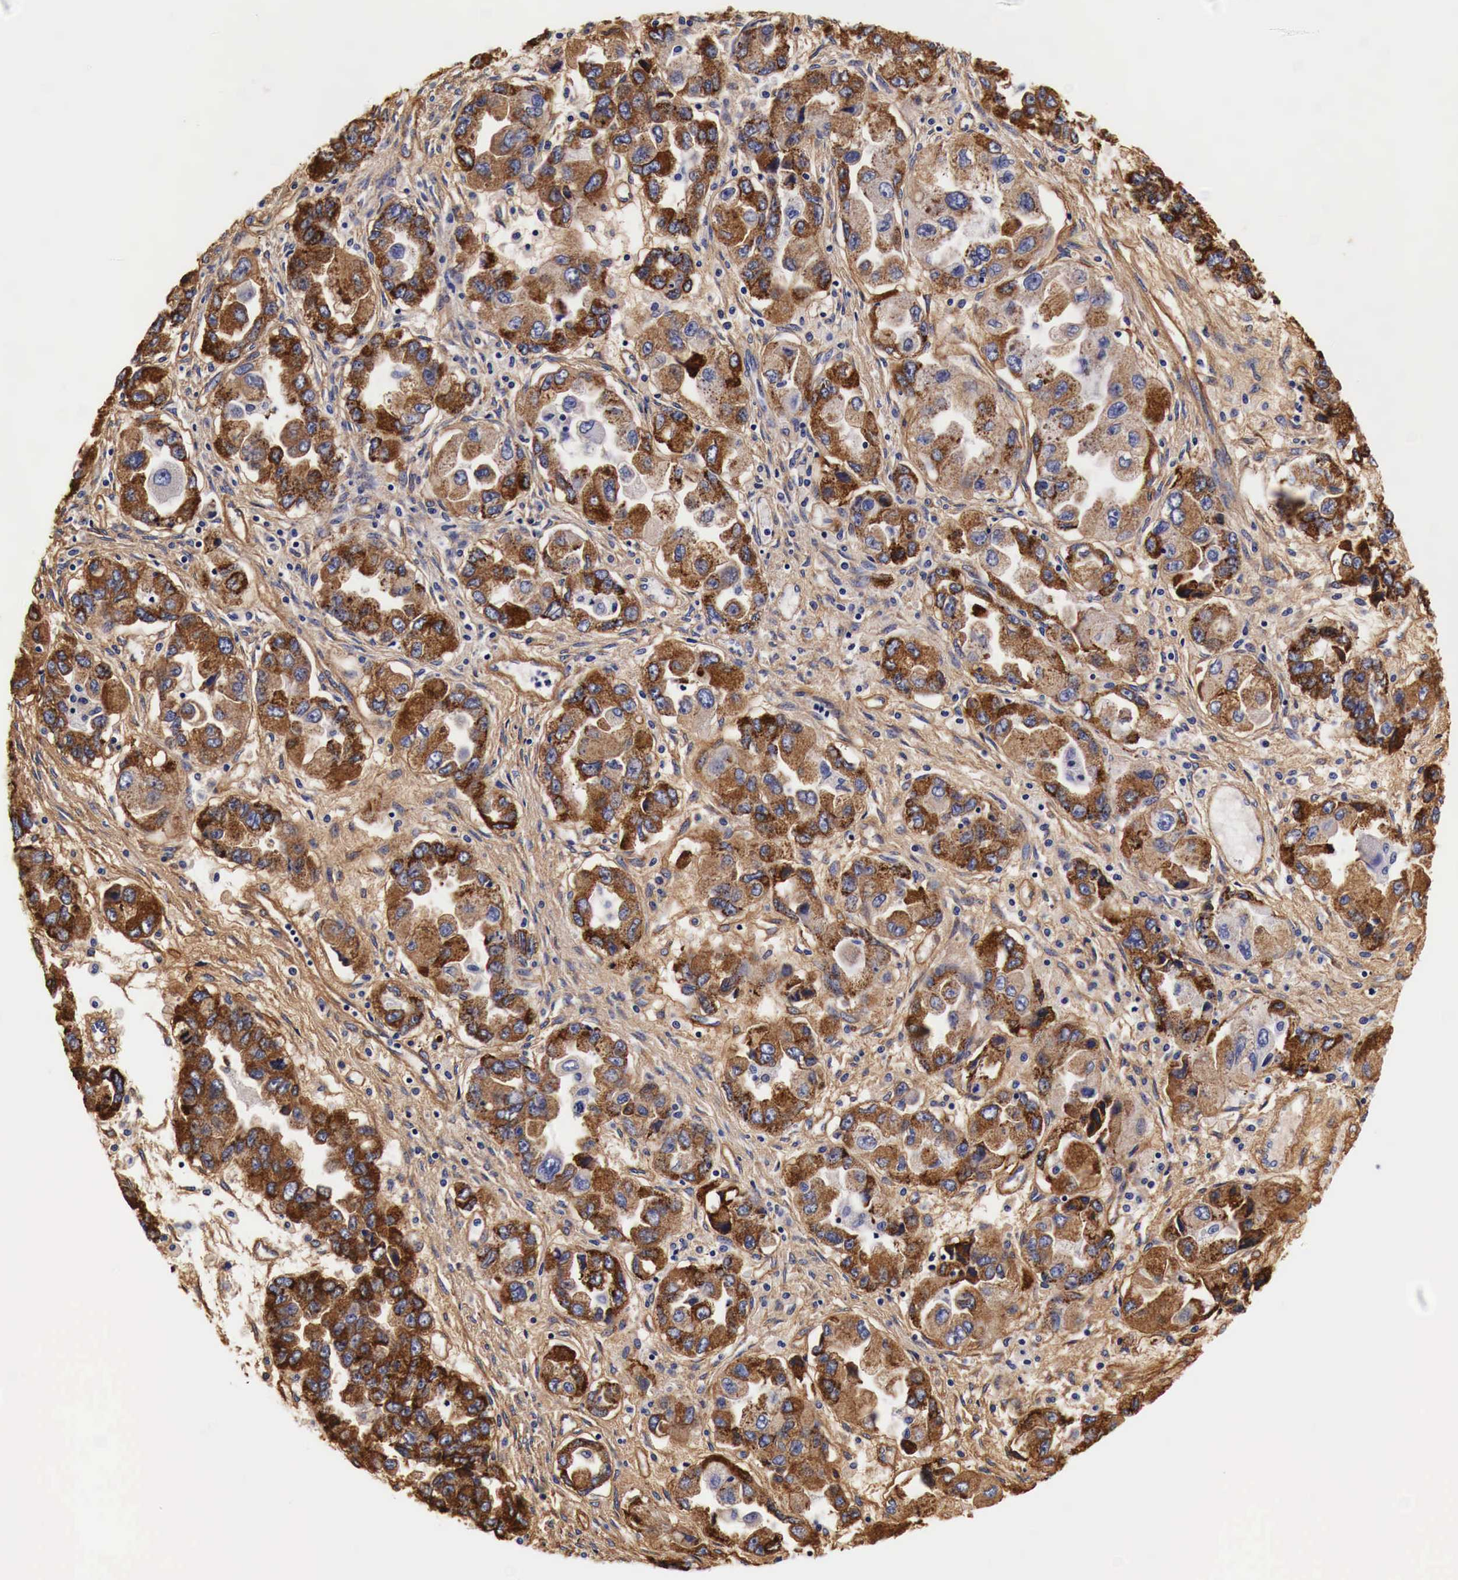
{"staining": {"intensity": "strong", "quantity": ">75%", "location": "cytoplasmic/membranous"}, "tissue": "ovarian cancer", "cell_type": "Tumor cells", "image_type": "cancer", "snomed": [{"axis": "morphology", "description": "Cystadenocarcinoma, serous, NOS"}, {"axis": "topography", "description": "Ovary"}], "caption": "Serous cystadenocarcinoma (ovarian) was stained to show a protein in brown. There is high levels of strong cytoplasmic/membranous staining in approximately >75% of tumor cells. (DAB IHC, brown staining for protein, blue staining for nuclei).", "gene": "LAMB2", "patient": {"sex": "female", "age": 84}}